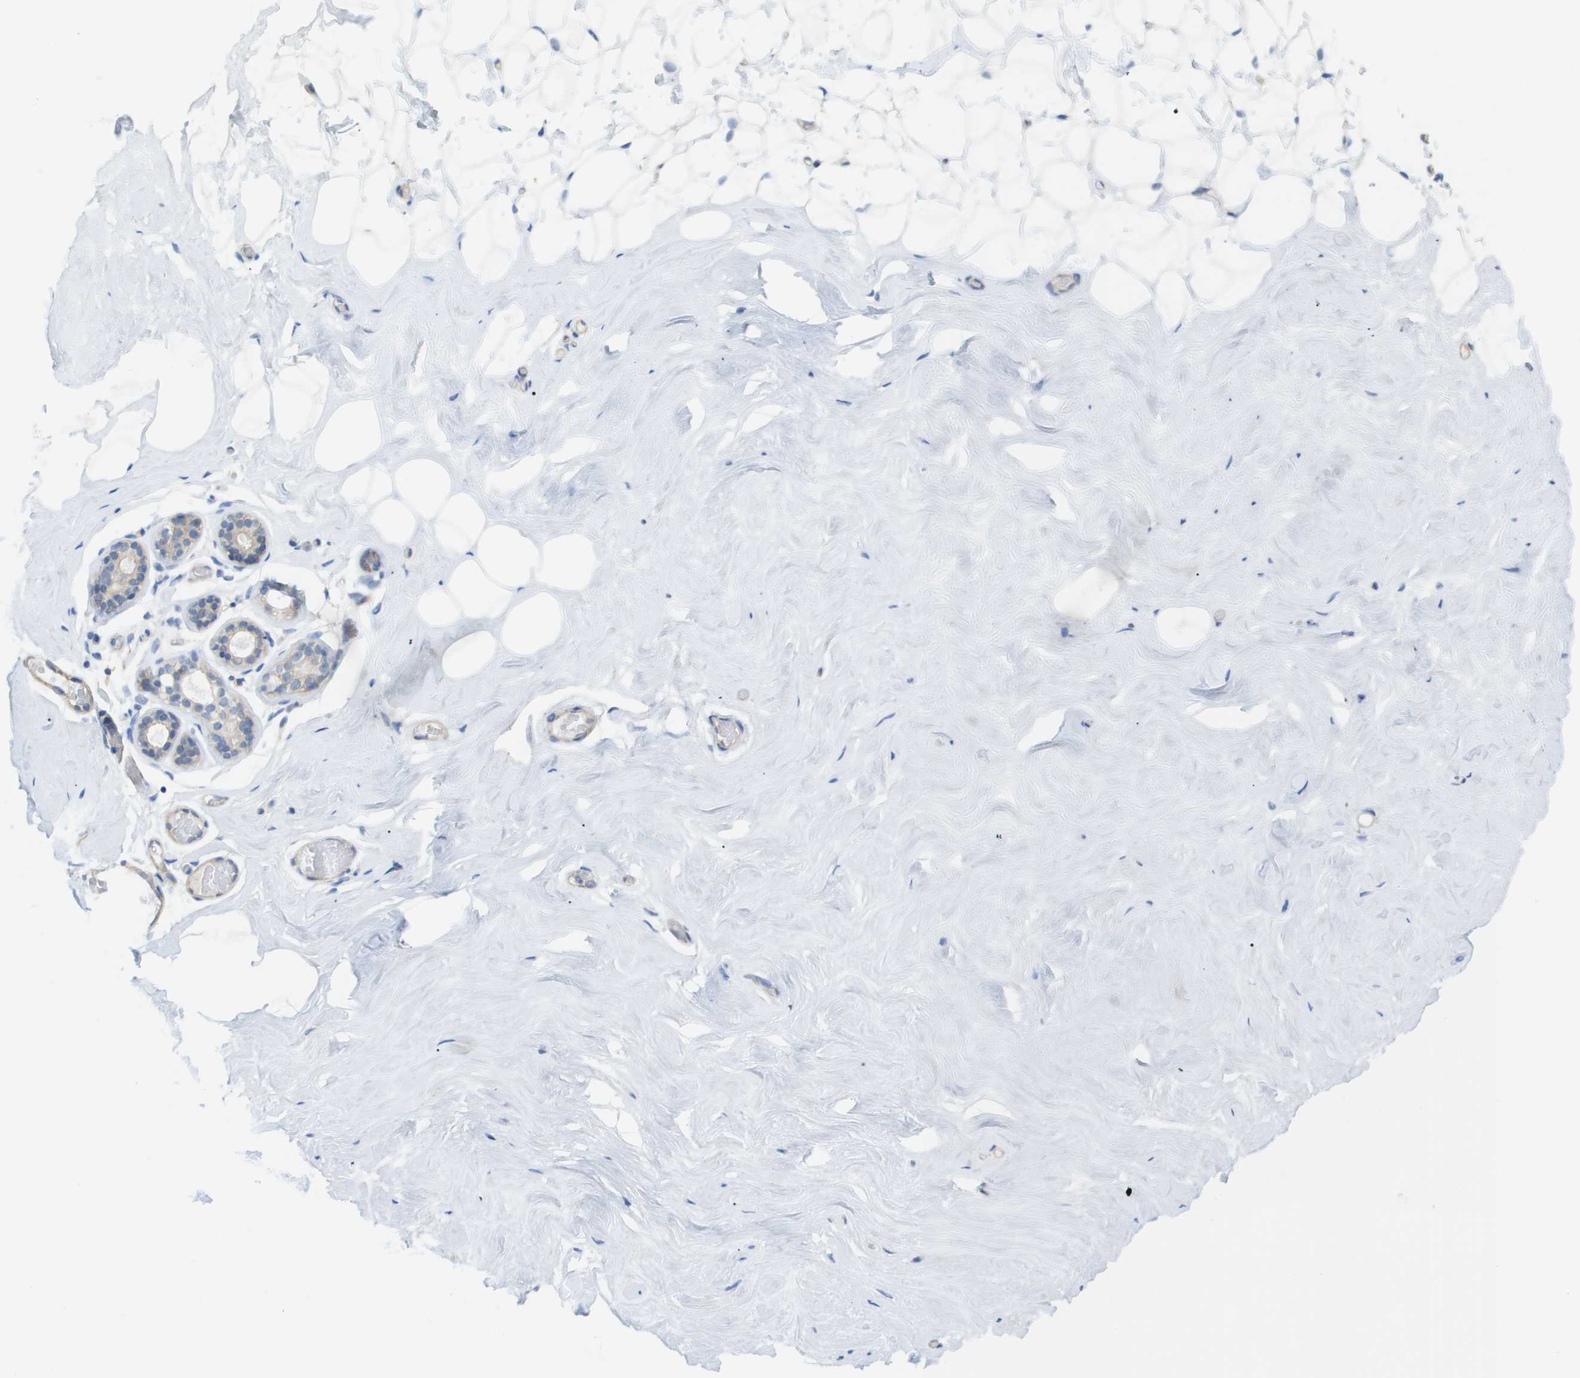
{"staining": {"intensity": "negative", "quantity": "none", "location": "none"}, "tissue": "breast", "cell_type": "Adipocytes", "image_type": "normal", "snomed": [{"axis": "morphology", "description": "Normal tissue, NOS"}, {"axis": "topography", "description": "Breast"}], "caption": "Normal breast was stained to show a protein in brown. There is no significant staining in adipocytes. (DAB (3,3'-diaminobenzidine) IHC with hematoxylin counter stain).", "gene": "MYL3", "patient": {"sex": "female", "age": 75}}